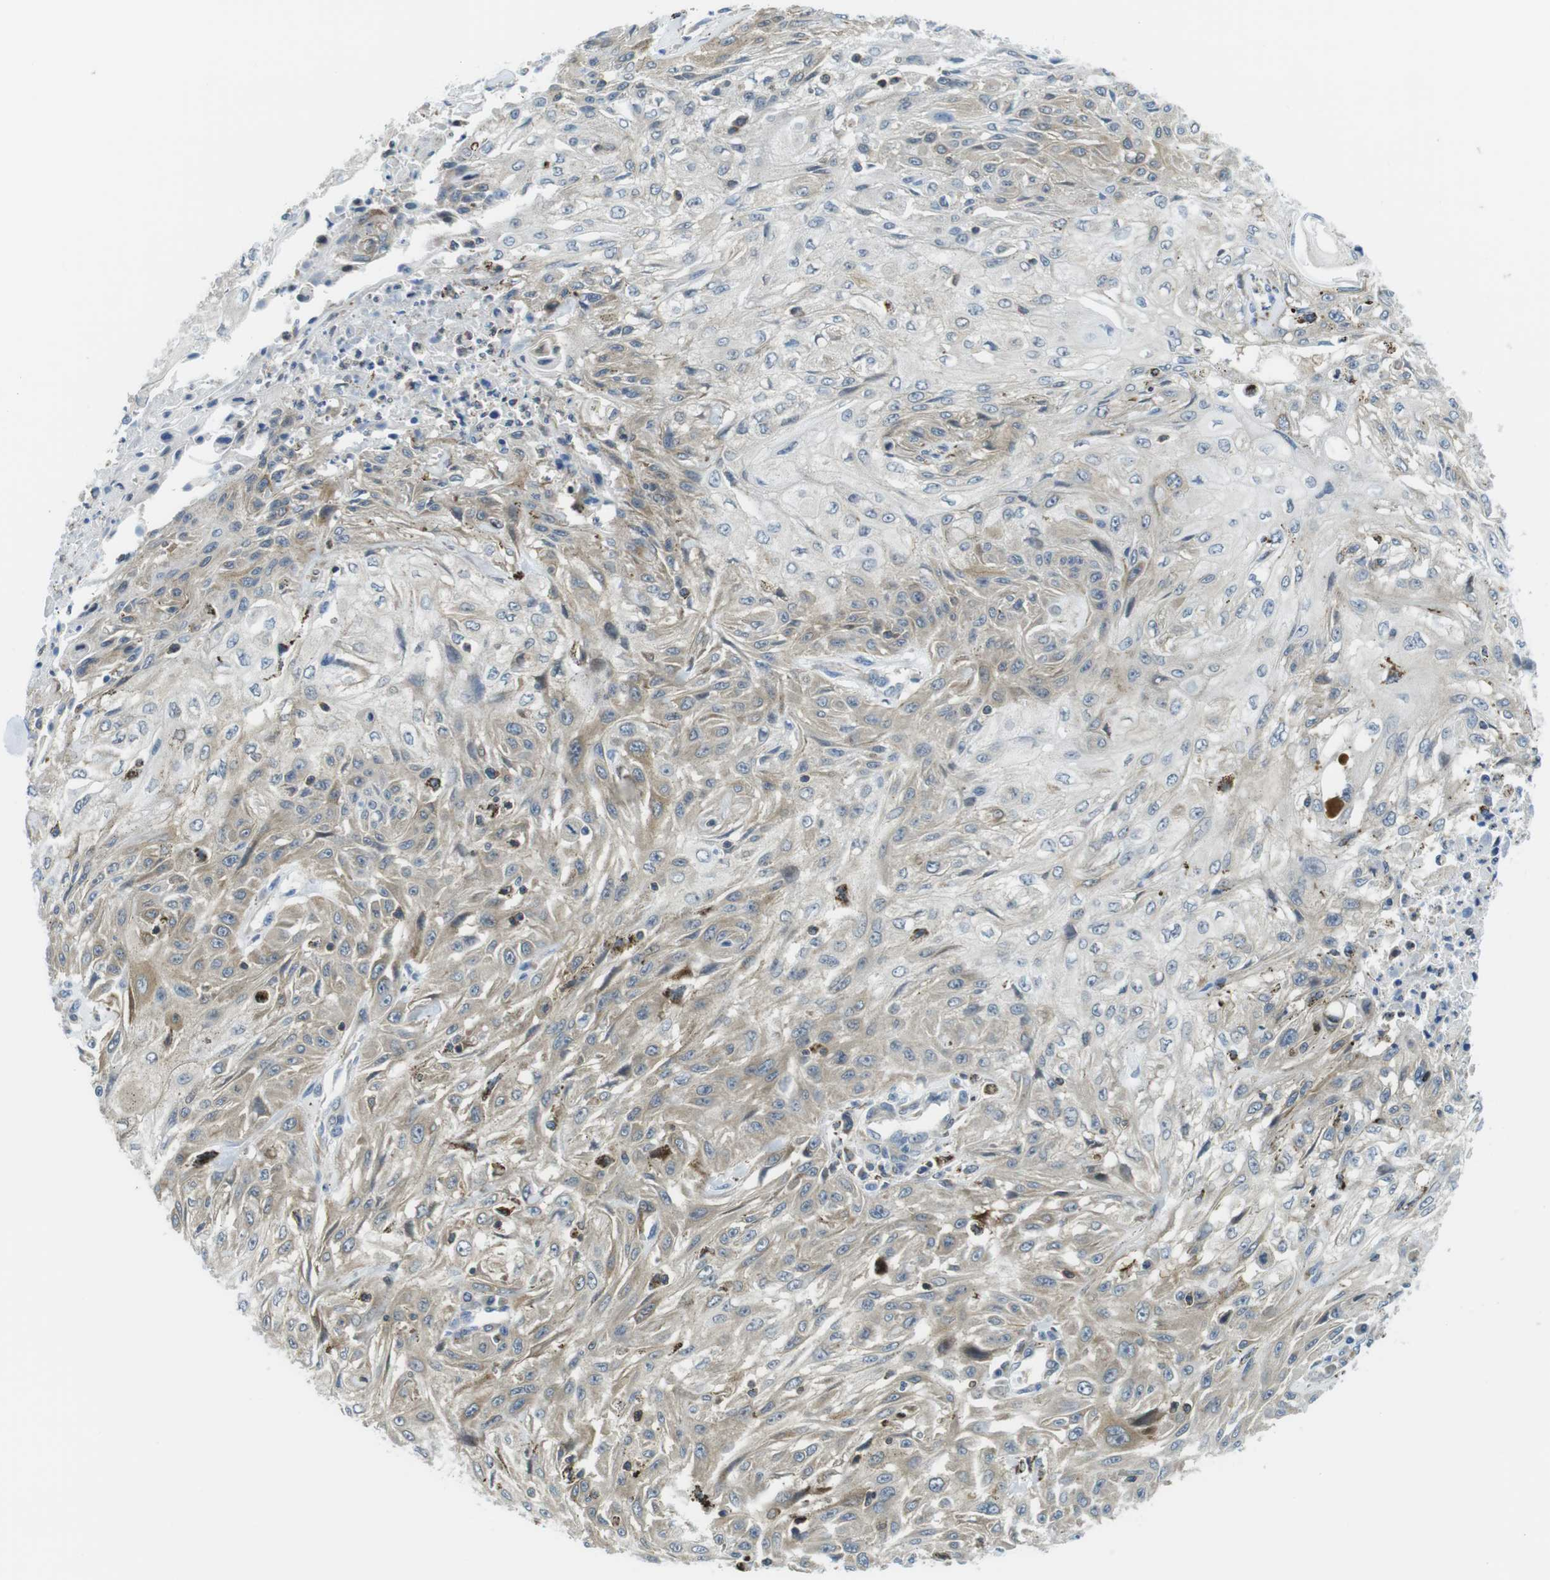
{"staining": {"intensity": "weak", "quantity": "25%-75%", "location": "cytoplasmic/membranous"}, "tissue": "skin cancer", "cell_type": "Tumor cells", "image_type": "cancer", "snomed": [{"axis": "morphology", "description": "Squamous cell carcinoma, NOS"}, {"axis": "topography", "description": "Skin"}], "caption": "Immunohistochemical staining of human skin squamous cell carcinoma reveals low levels of weak cytoplasmic/membranous protein expression in approximately 25%-75% of tumor cells.", "gene": "KCNE3", "patient": {"sex": "male", "age": 75}}